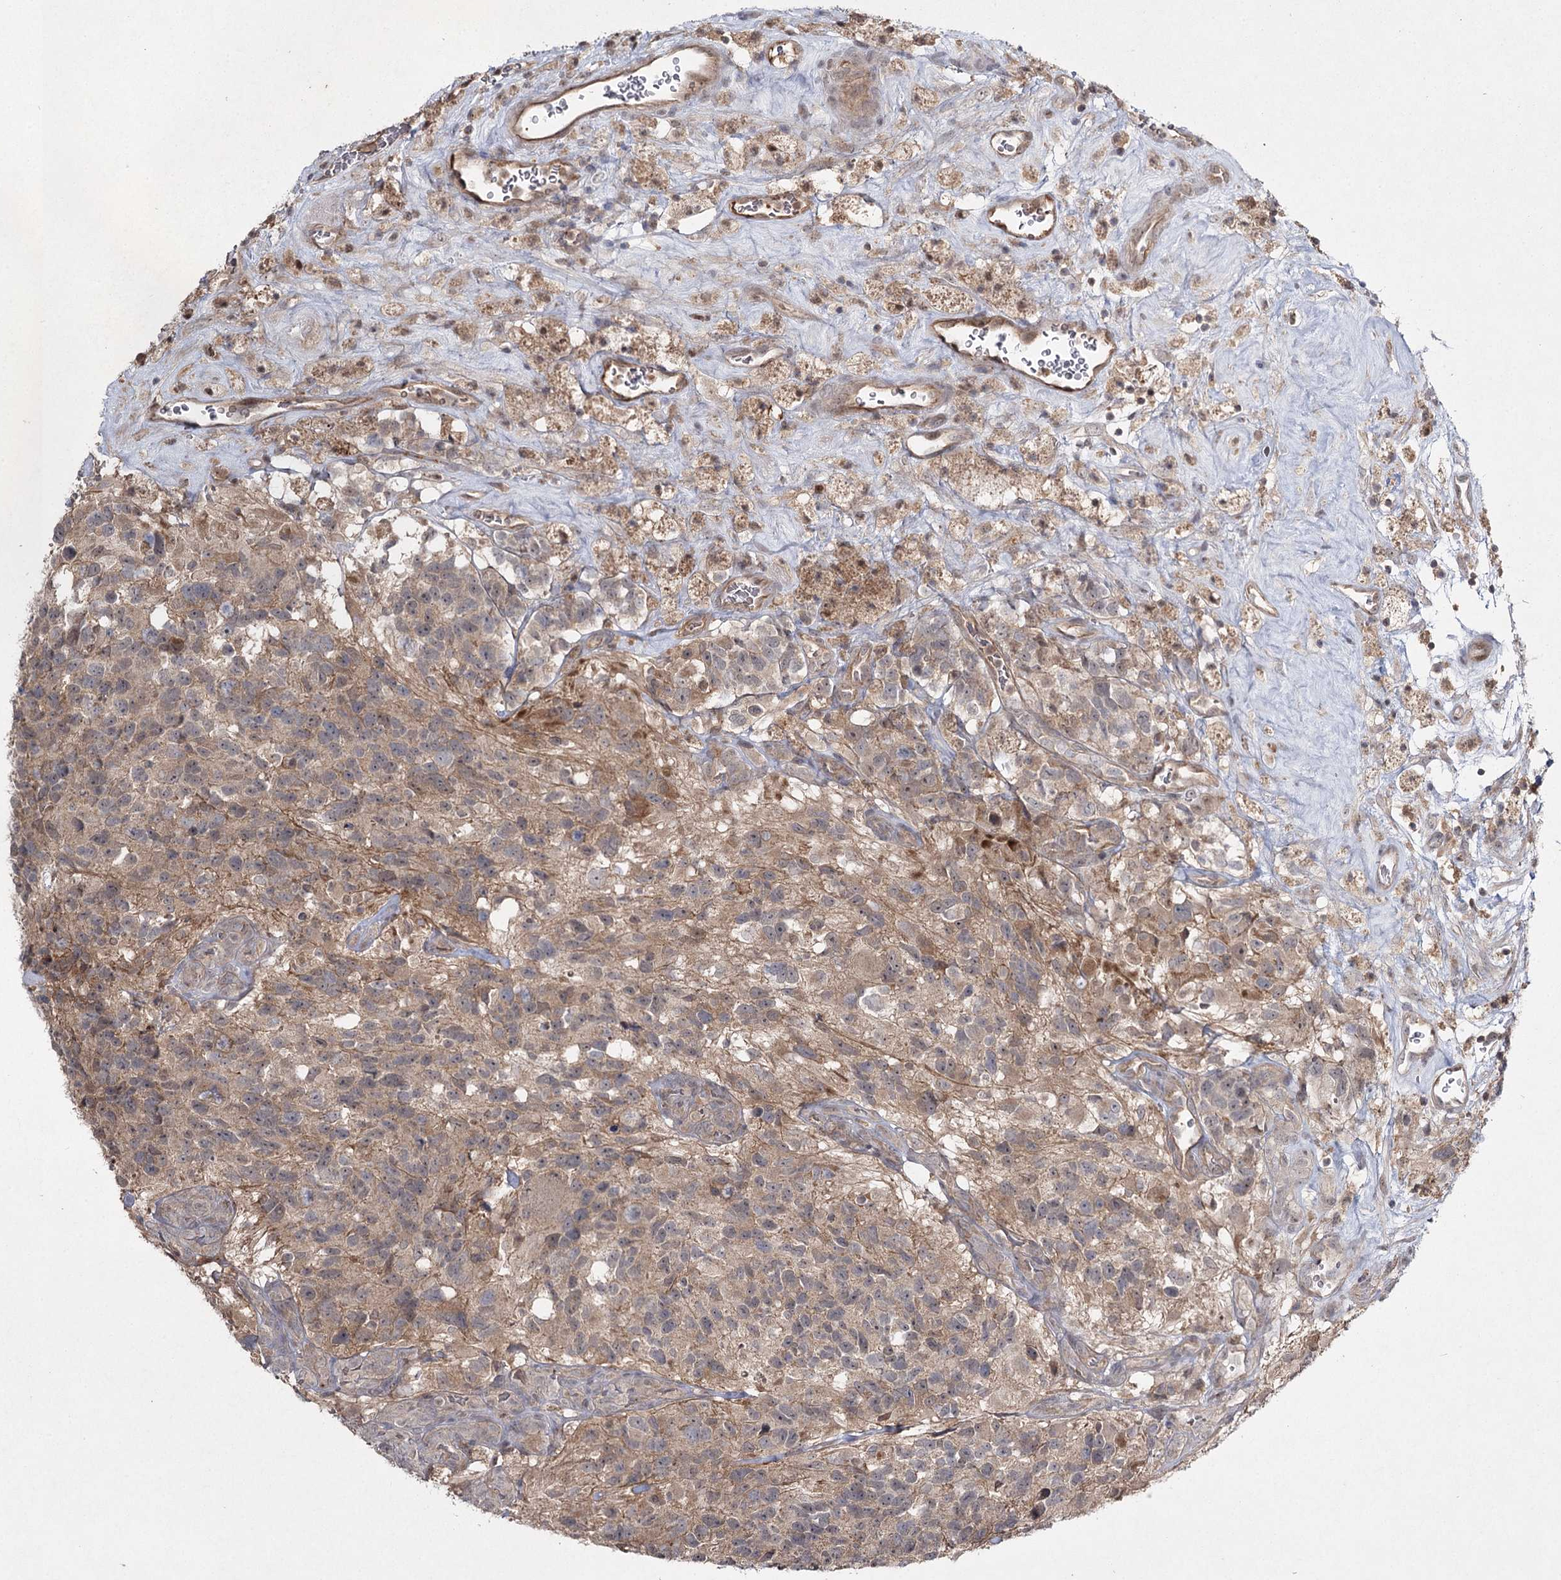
{"staining": {"intensity": "weak", "quantity": "25%-75%", "location": "cytoplasmic/membranous"}, "tissue": "glioma", "cell_type": "Tumor cells", "image_type": "cancer", "snomed": [{"axis": "morphology", "description": "Glioma, malignant, High grade"}, {"axis": "topography", "description": "Brain"}], "caption": "Protein staining demonstrates weak cytoplasmic/membranous positivity in about 25%-75% of tumor cells in glioma.", "gene": "WDR44", "patient": {"sex": "male", "age": 76}}